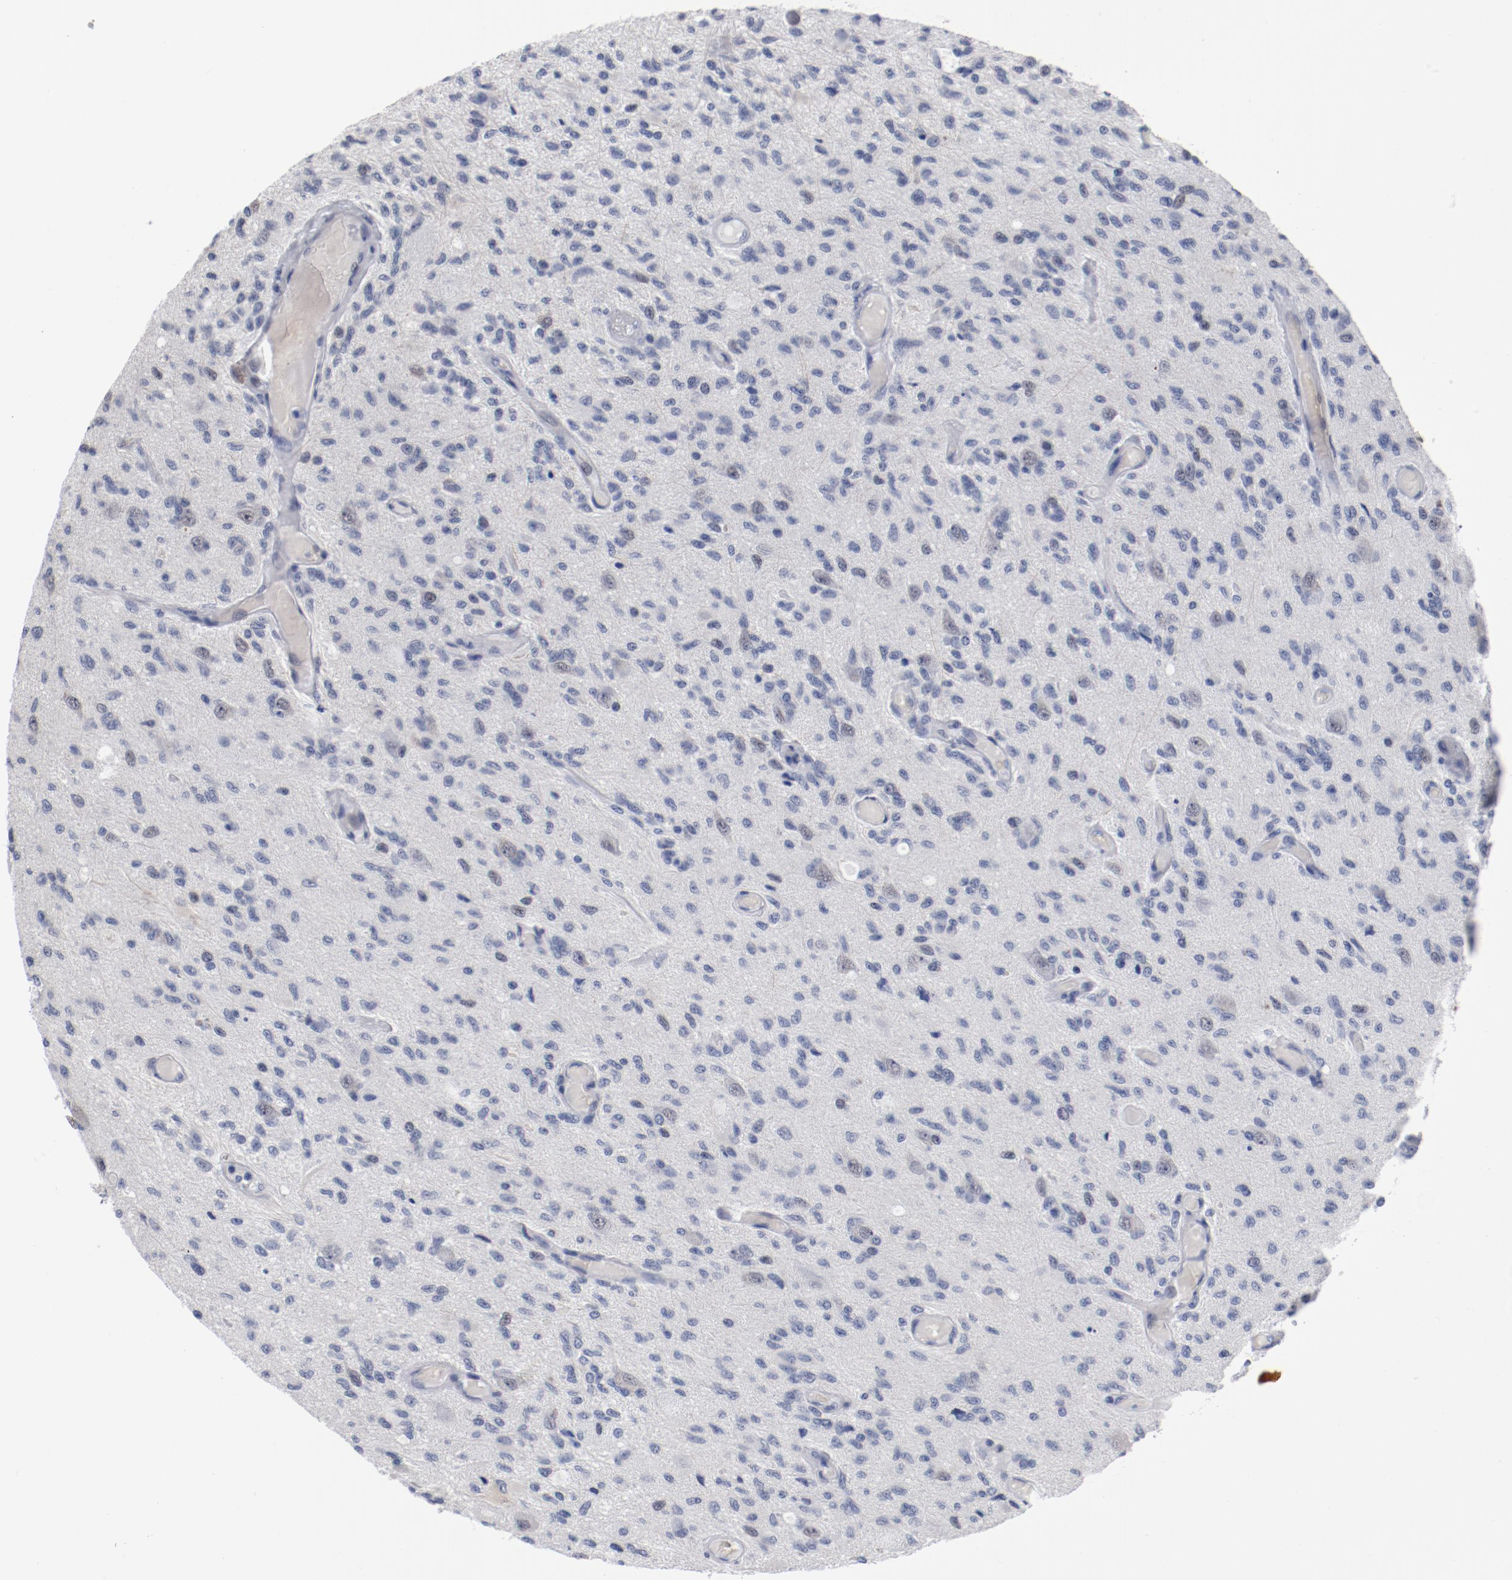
{"staining": {"intensity": "negative", "quantity": "none", "location": "none"}, "tissue": "glioma", "cell_type": "Tumor cells", "image_type": "cancer", "snomed": [{"axis": "morphology", "description": "Normal tissue, NOS"}, {"axis": "morphology", "description": "Glioma, malignant, High grade"}, {"axis": "topography", "description": "Cerebral cortex"}], "caption": "Immunohistochemistry histopathology image of human glioma stained for a protein (brown), which displays no positivity in tumor cells.", "gene": "ANKLE2", "patient": {"sex": "male", "age": 77}}